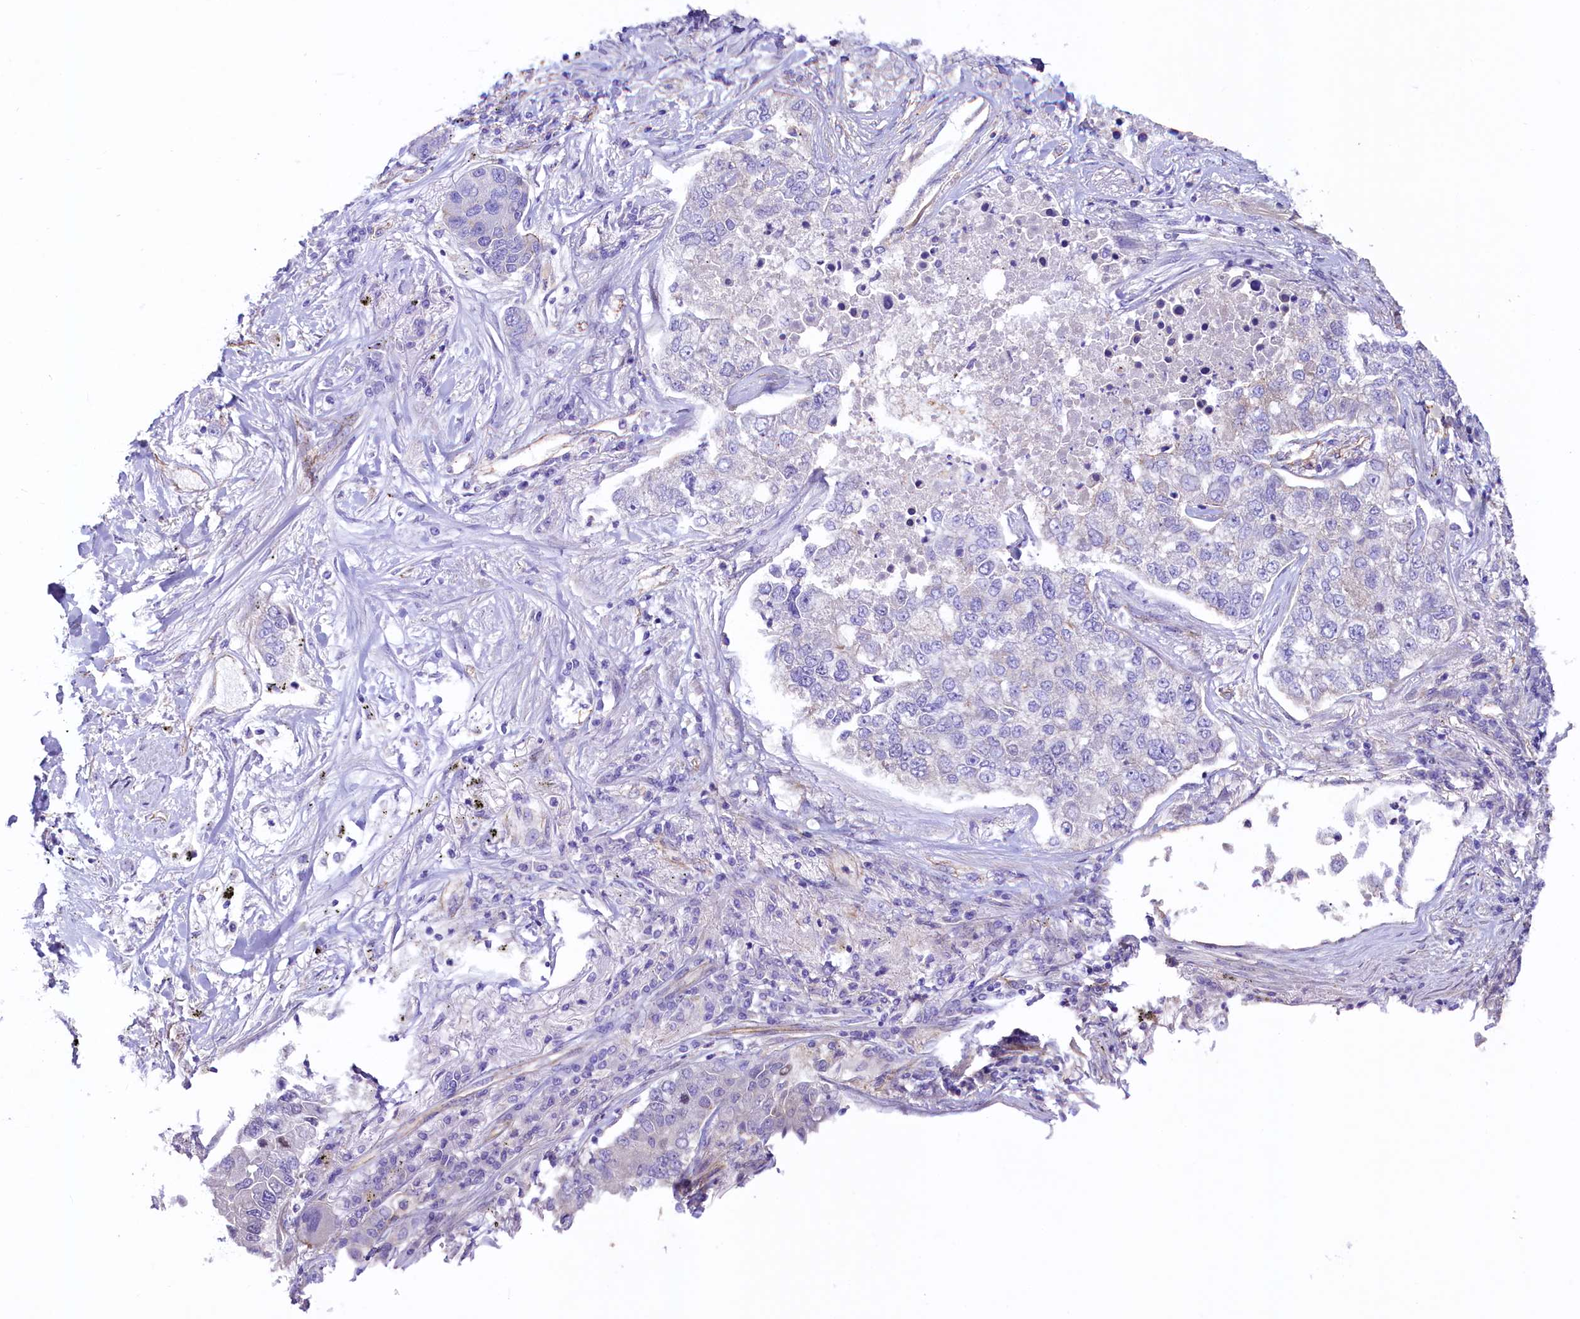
{"staining": {"intensity": "negative", "quantity": "none", "location": "none"}, "tissue": "lung cancer", "cell_type": "Tumor cells", "image_type": "cancer", "snomed": [{"axis": "morphology", "description": "Adenocarcinoma, NOS"}, {"axis": "topography", "description": "Lung"}], "caption": "High power microscopy image of an immunohistochemistry photomicrograph of lung cancer, revealing no significant expression in tumor cells.", "gene": "SLF1", "patient": {"sex": "male", "age": 49}}